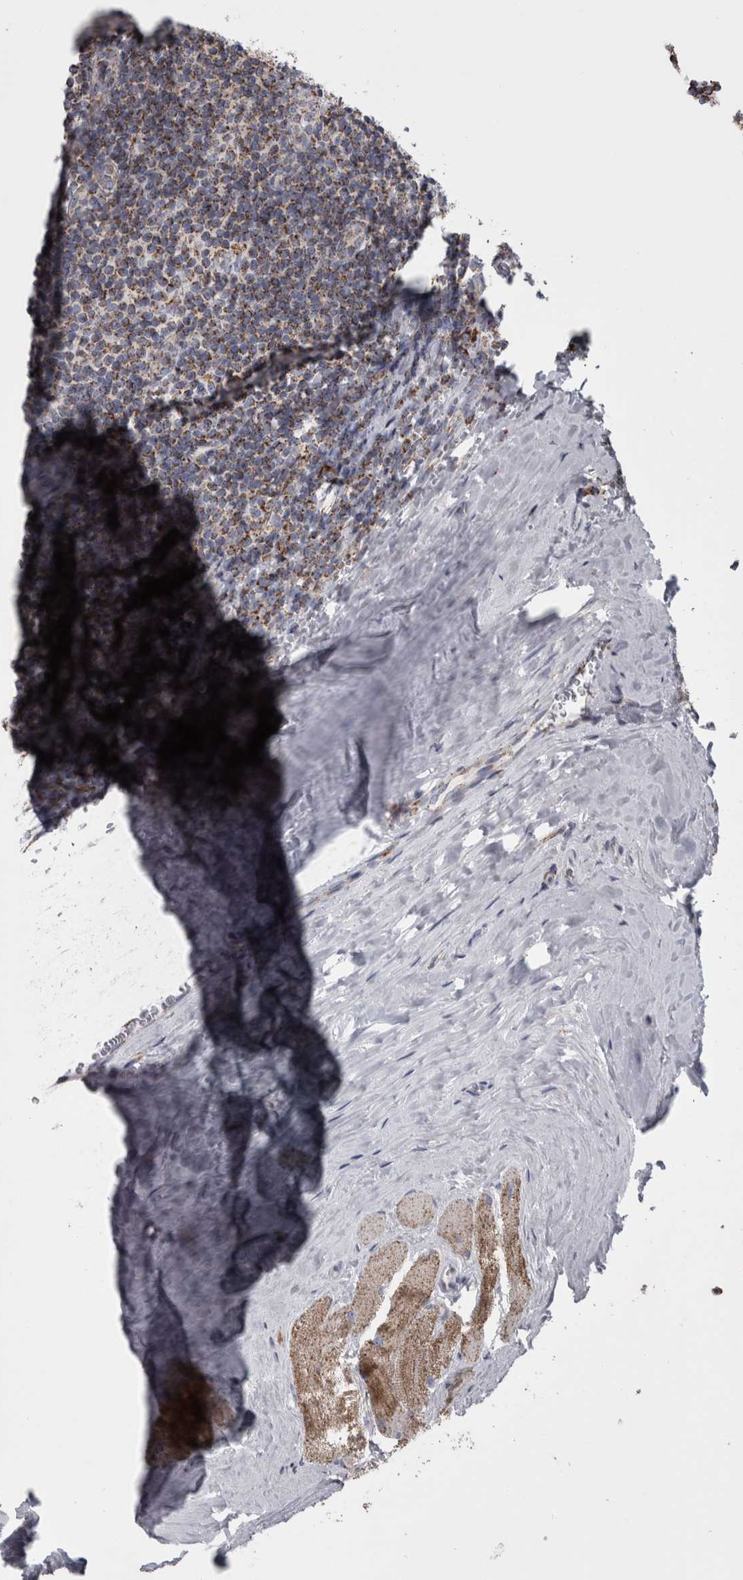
{"staining": {"intensity": "strong", "quantity": ">75%", "location": "cytoplasmic/membranous"}, "tissue": "tonsil", "cell_type": "Germinal center cells", "image_type": "normal", "snomed": [{"axis": "morphology", "description": "Normal tissue, NOS"}, {"axis": "topography", "description": "Tonsil"}], "caption": "A micrograph of tonsil stained for a protein reveals strong cytoplasmic/membranous brown staining in germinal center cells.", "gene": "MDH2", "patient": {"sex": "male", "age": 27}}